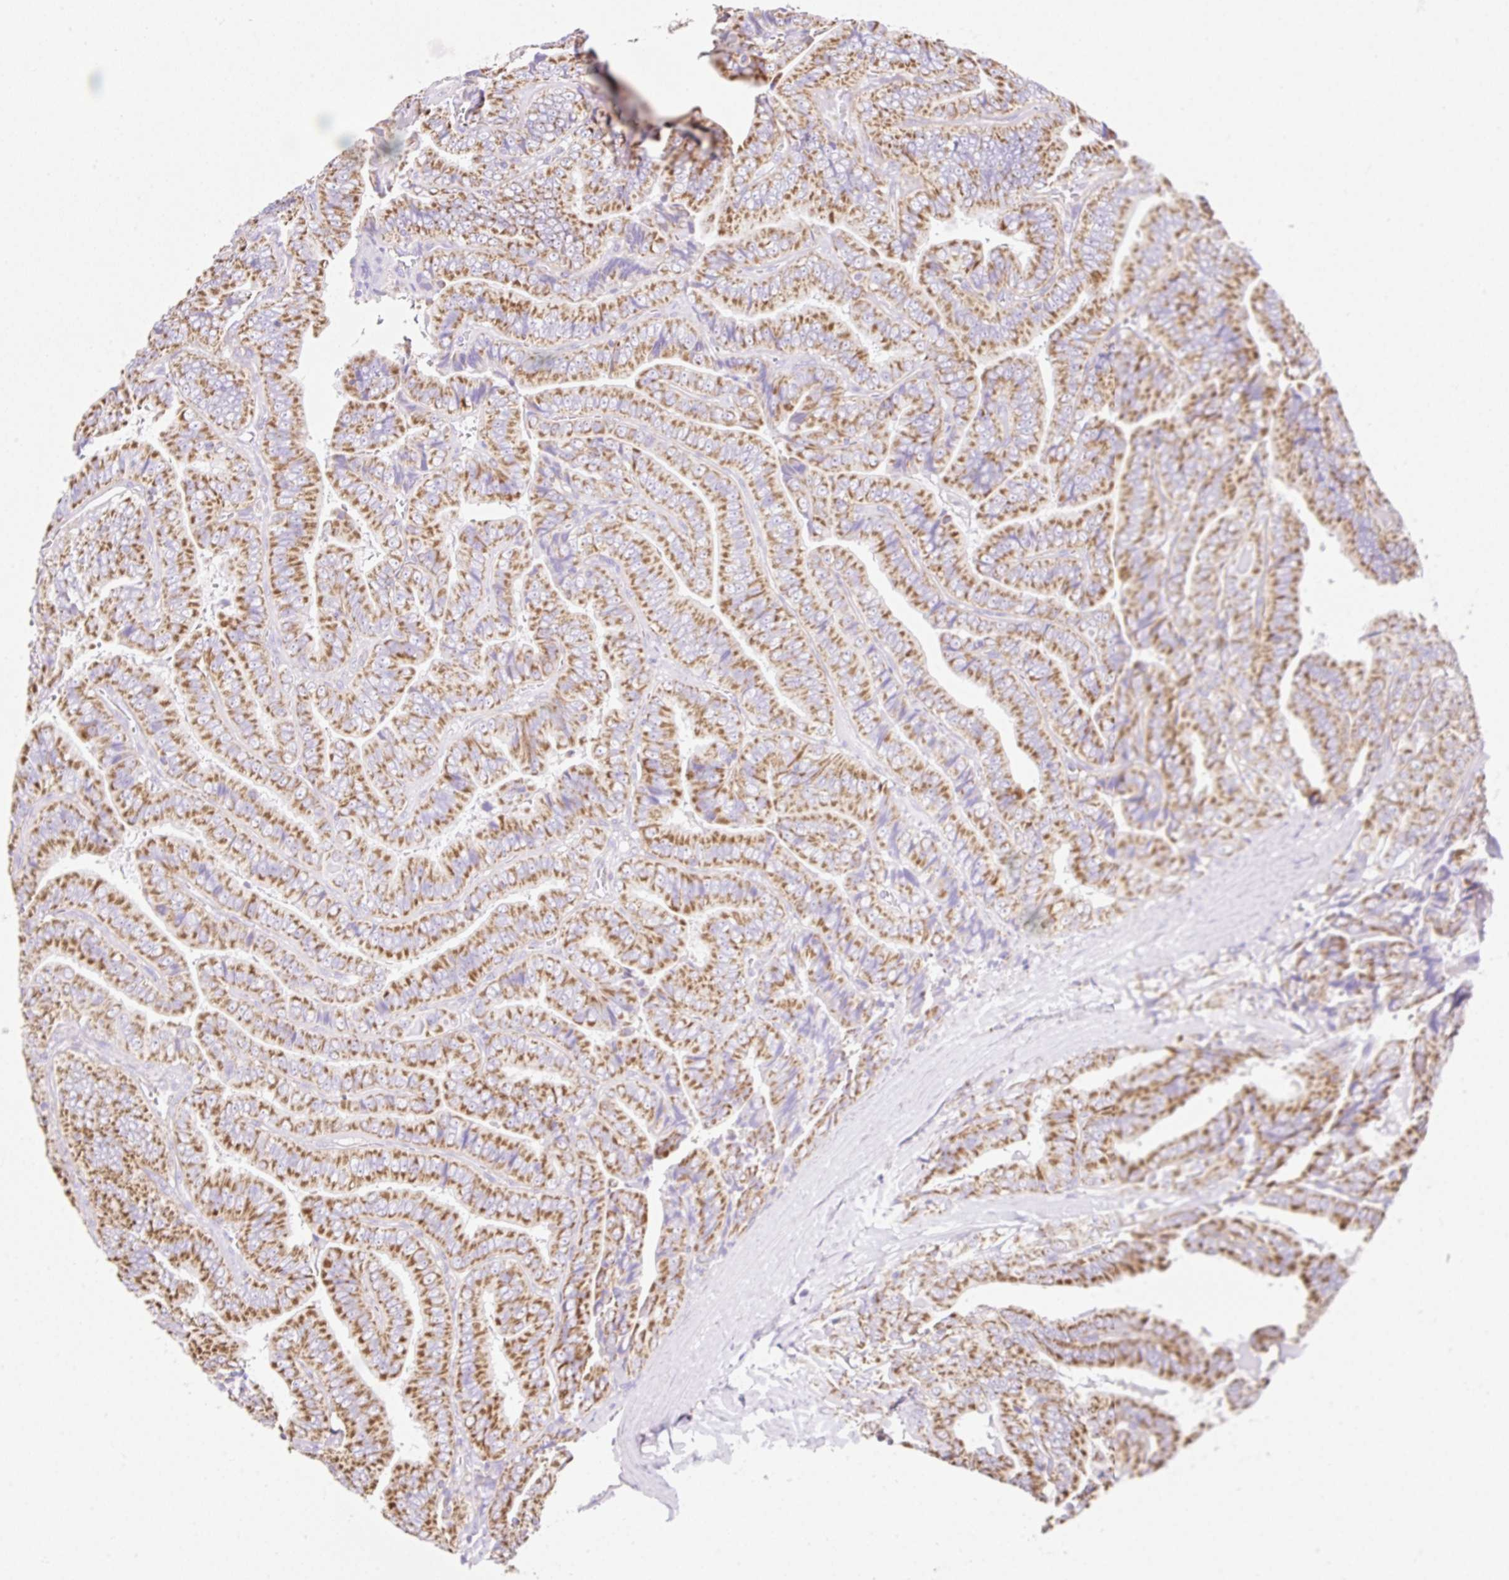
{"staining": {"intensity": "strong", "quantity": ">75%", "location": "cytoplasmic/membranous"}, "tissue": "thyroid cancer", "cell_type": "Tumor cells", "image_type": "cancer", "snomed": [{"axis": "morphology", "description": "Papillary adenocarcinoma, NOS"}, {"axis": "topography", "description": "Thyroid gland"}], "caption": "Human papillary adenocarcinoma (thyroid) stained with a brown dye shows strong cytoplasmic/membranous positive staining in about >75% of tumor cells.", "gene": "DAAM2", "patient": {"sex": "male", "age": 61}}